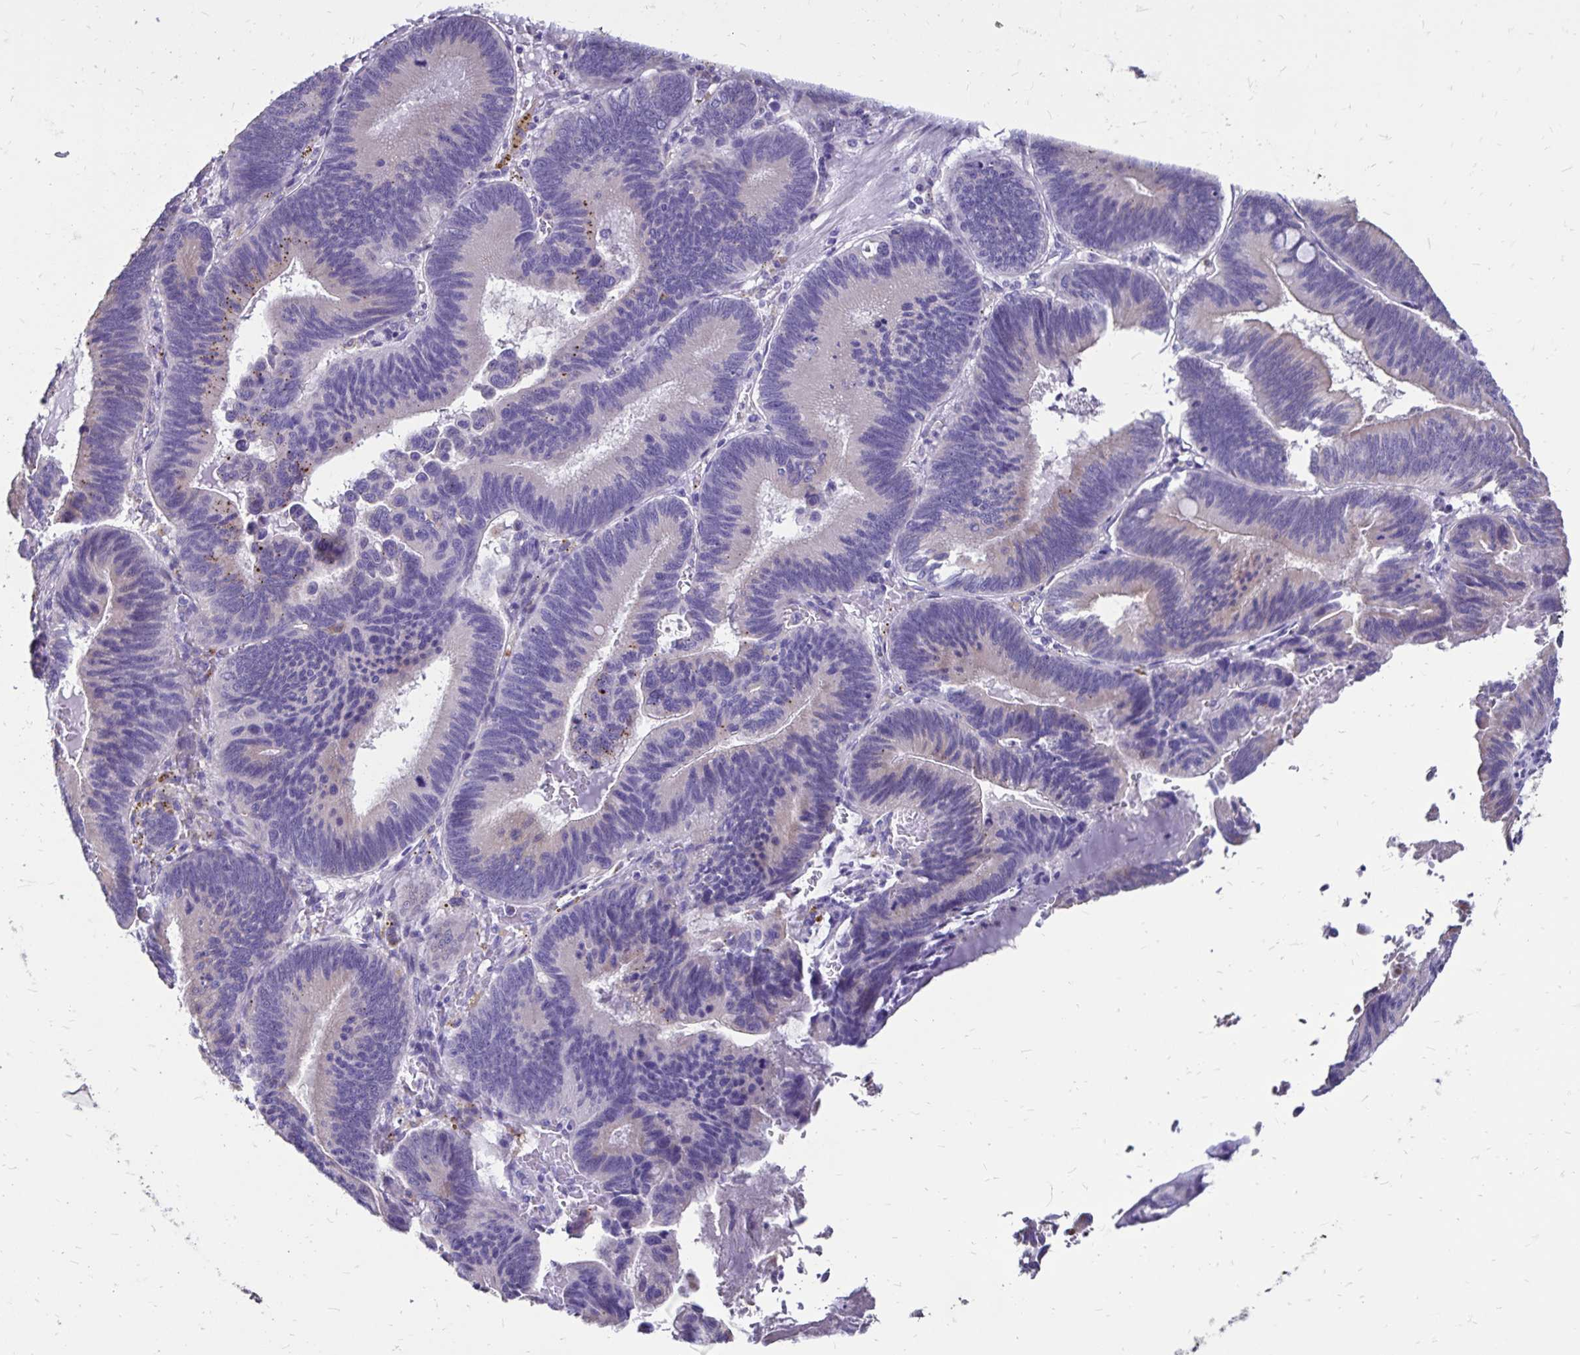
{"staining": {"intensity": "weak", "quantity": "<25%", "location": "cytoplasmic/membranous"}, "tissue": "pancreatic cancer", "cell_type": "Tumor cells", "image_type": "cancer", "snomed": [{"axis": "morphology", "description": "Adenocarcinoma, NOS"}, {"axis": "topography", "description": "Pancreas"}], "caption": "Immunohistochemical staining of pancreatic adenocarcinoma displays no significant staining in tumor cells. (DAB (3,3'-diaminobenzidine) immunohistochemistry (IHC) visualized using brightfield microscopy, high magnification).", "gene": "EVPL", "patient": {"sex": "male", "age": 82}}